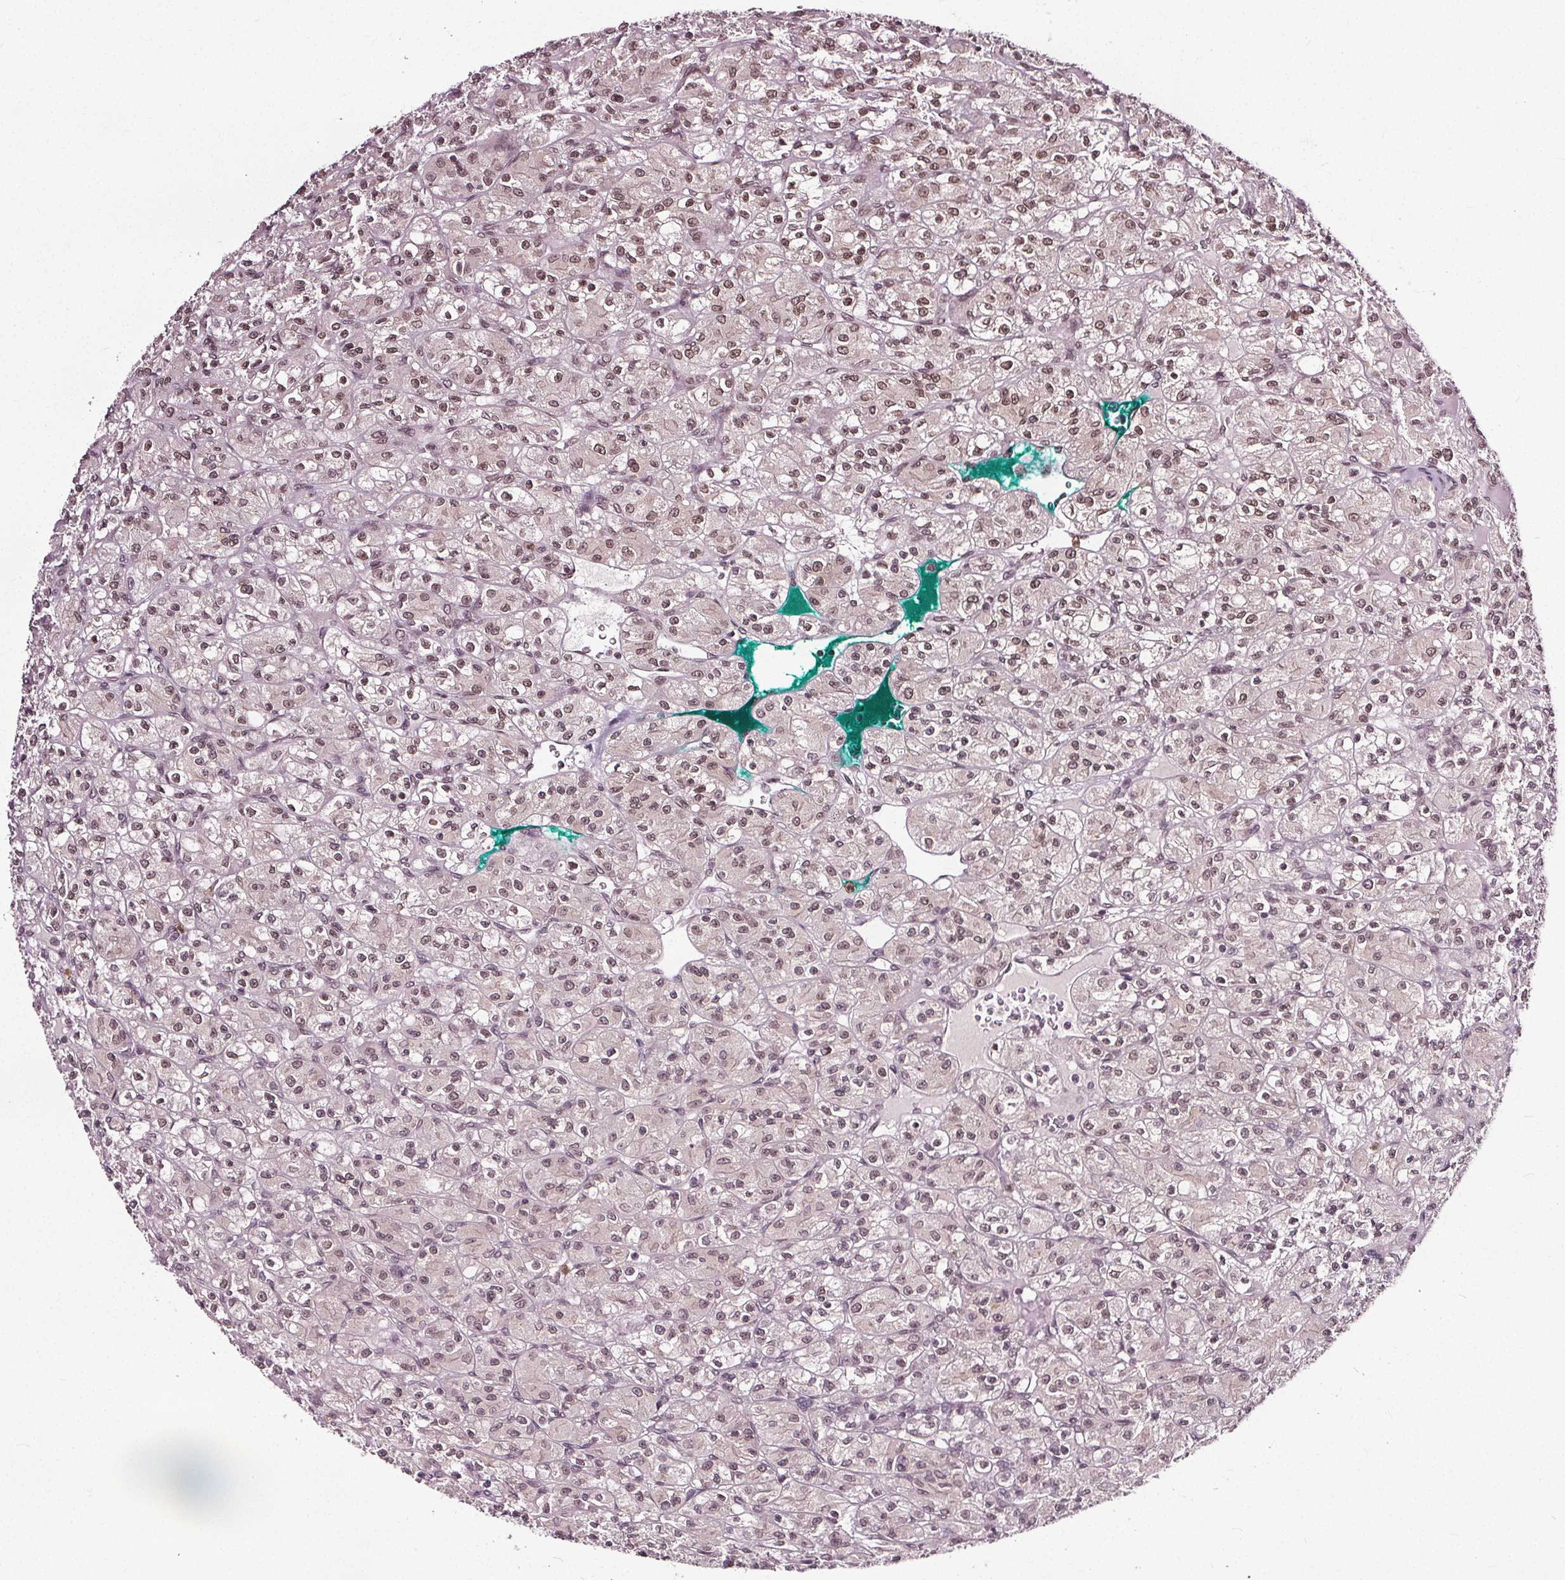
{"staining": {"intensity": "moderate", "quantity": "<25%", "location": "cytoplasmic/membranous,nuclear"}, "tissue": "renal cancer", "cell_type": "Tumor cells", "image_type": "cancer", "snomed": [{"axis": "morphology", "description": "Adenocarcinoma, NOS"}, {"axis": "topography", "description": "Kidney"}], "caption": "Moderate cytoplasmic/membranous and nuclear protein positivity is seen in approximately <25% of tumor cells in adenocarcinoma (renal). The staining was performed using DAB to visualize the protein expression in brown, while the nuclei were stained in blue with hematoxylin (Magnification: 20x).", "gene": "TTC39C", "patient": {"sex": "female", "age": 70}}